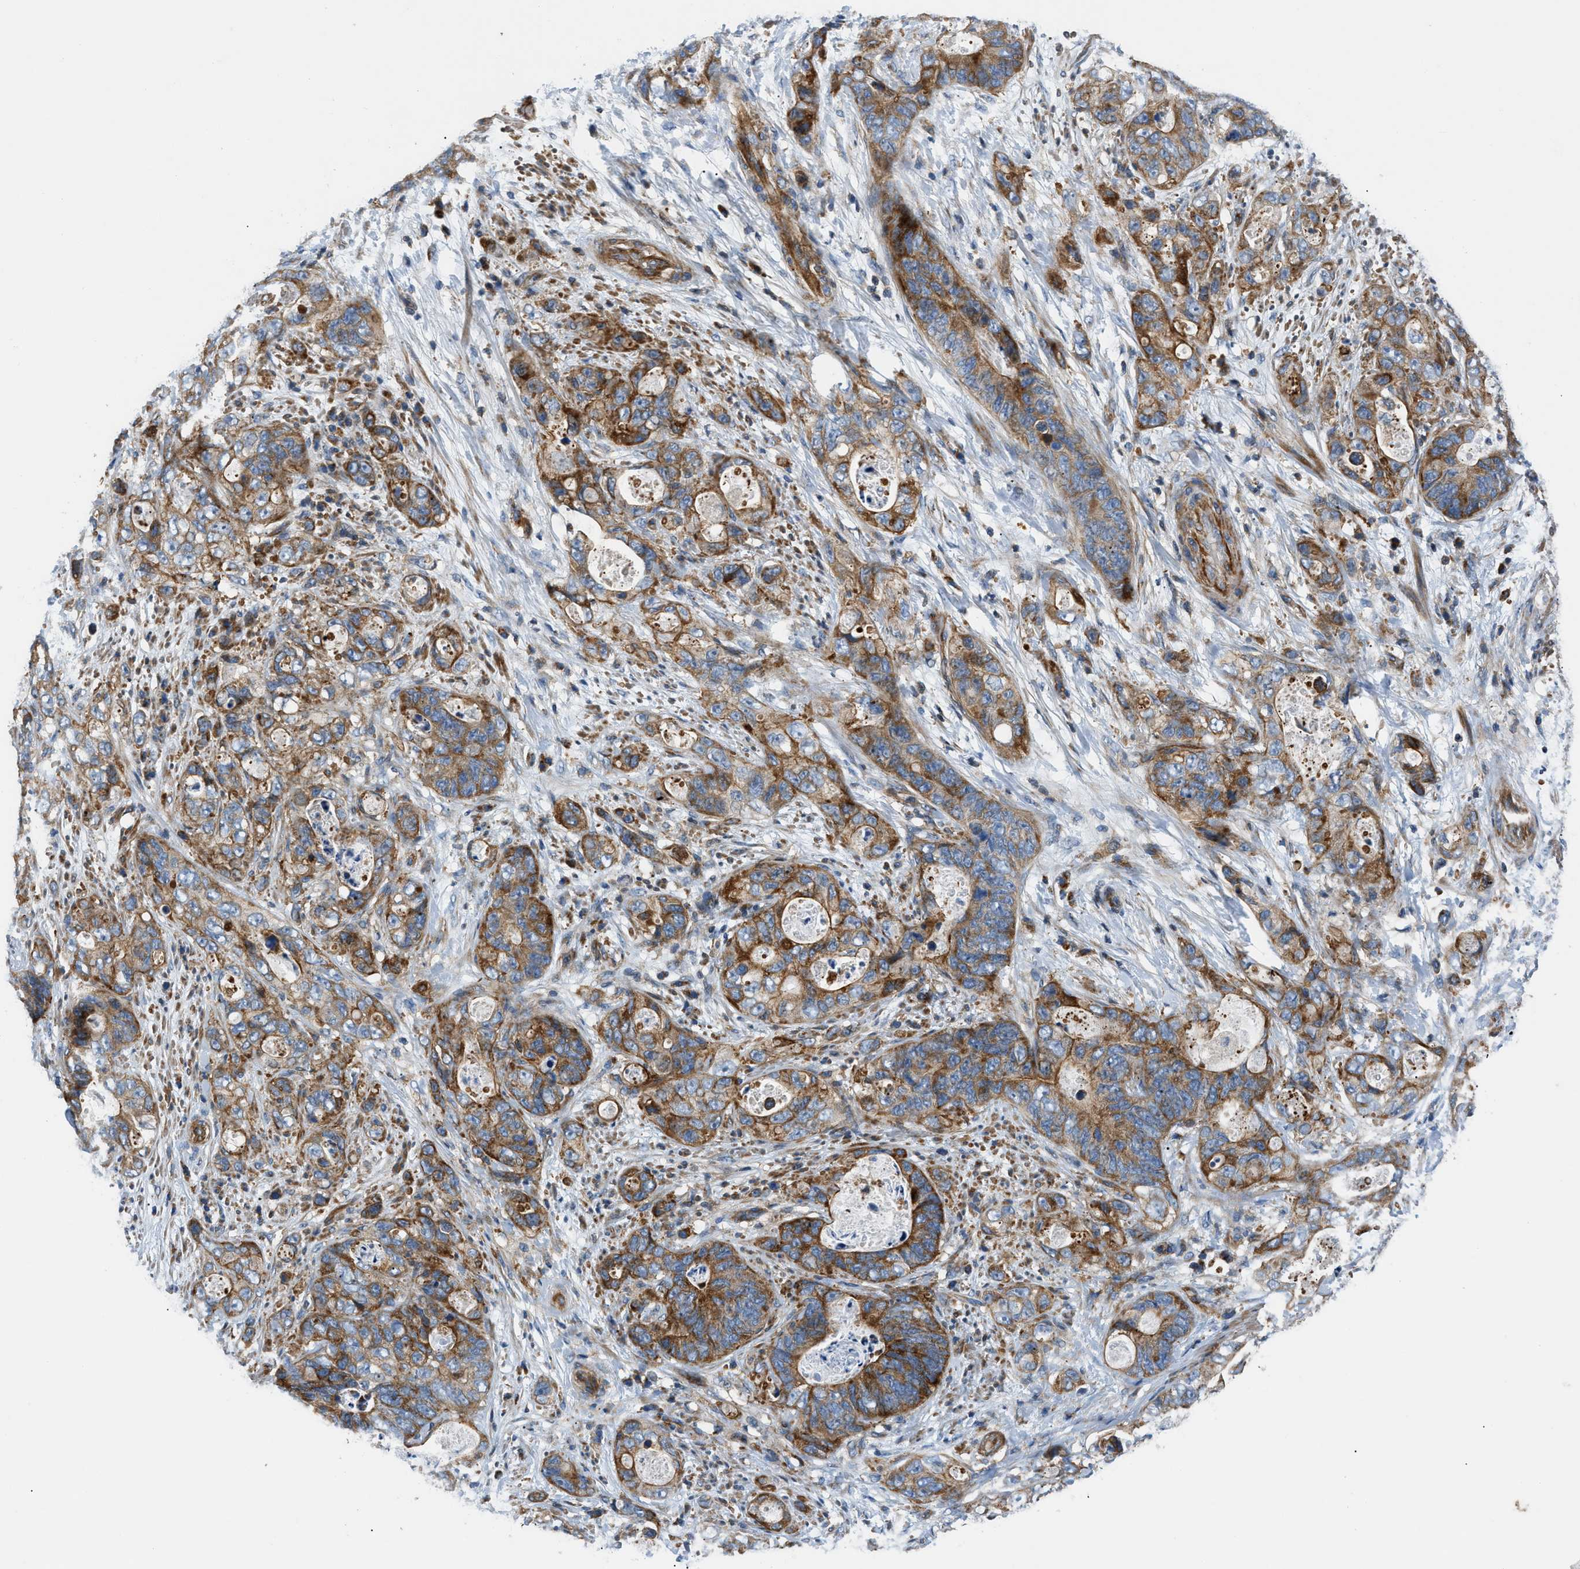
{"staining": {"intensity": "moderate", "quantity": ">75%", "location": "cytoplasmic/membranous"}, "tissue": "stomach cancer", "cell_type": "Tumor cells", "image_type": "cancer", "snomed": [{"axis": "morphology", "description": "Adenocarcinoma, NOS"}, {"axis": "topography", "description": "Stomach"}], "caption": "Stomach adenocarcinoma tissue shows moderate cytoplasmic/membranous positivity in about >75% of tumor cells, visualized by immunohistochemistry.", "gene": "DHODH", "patient": {"sex": "female", "age": 89}}